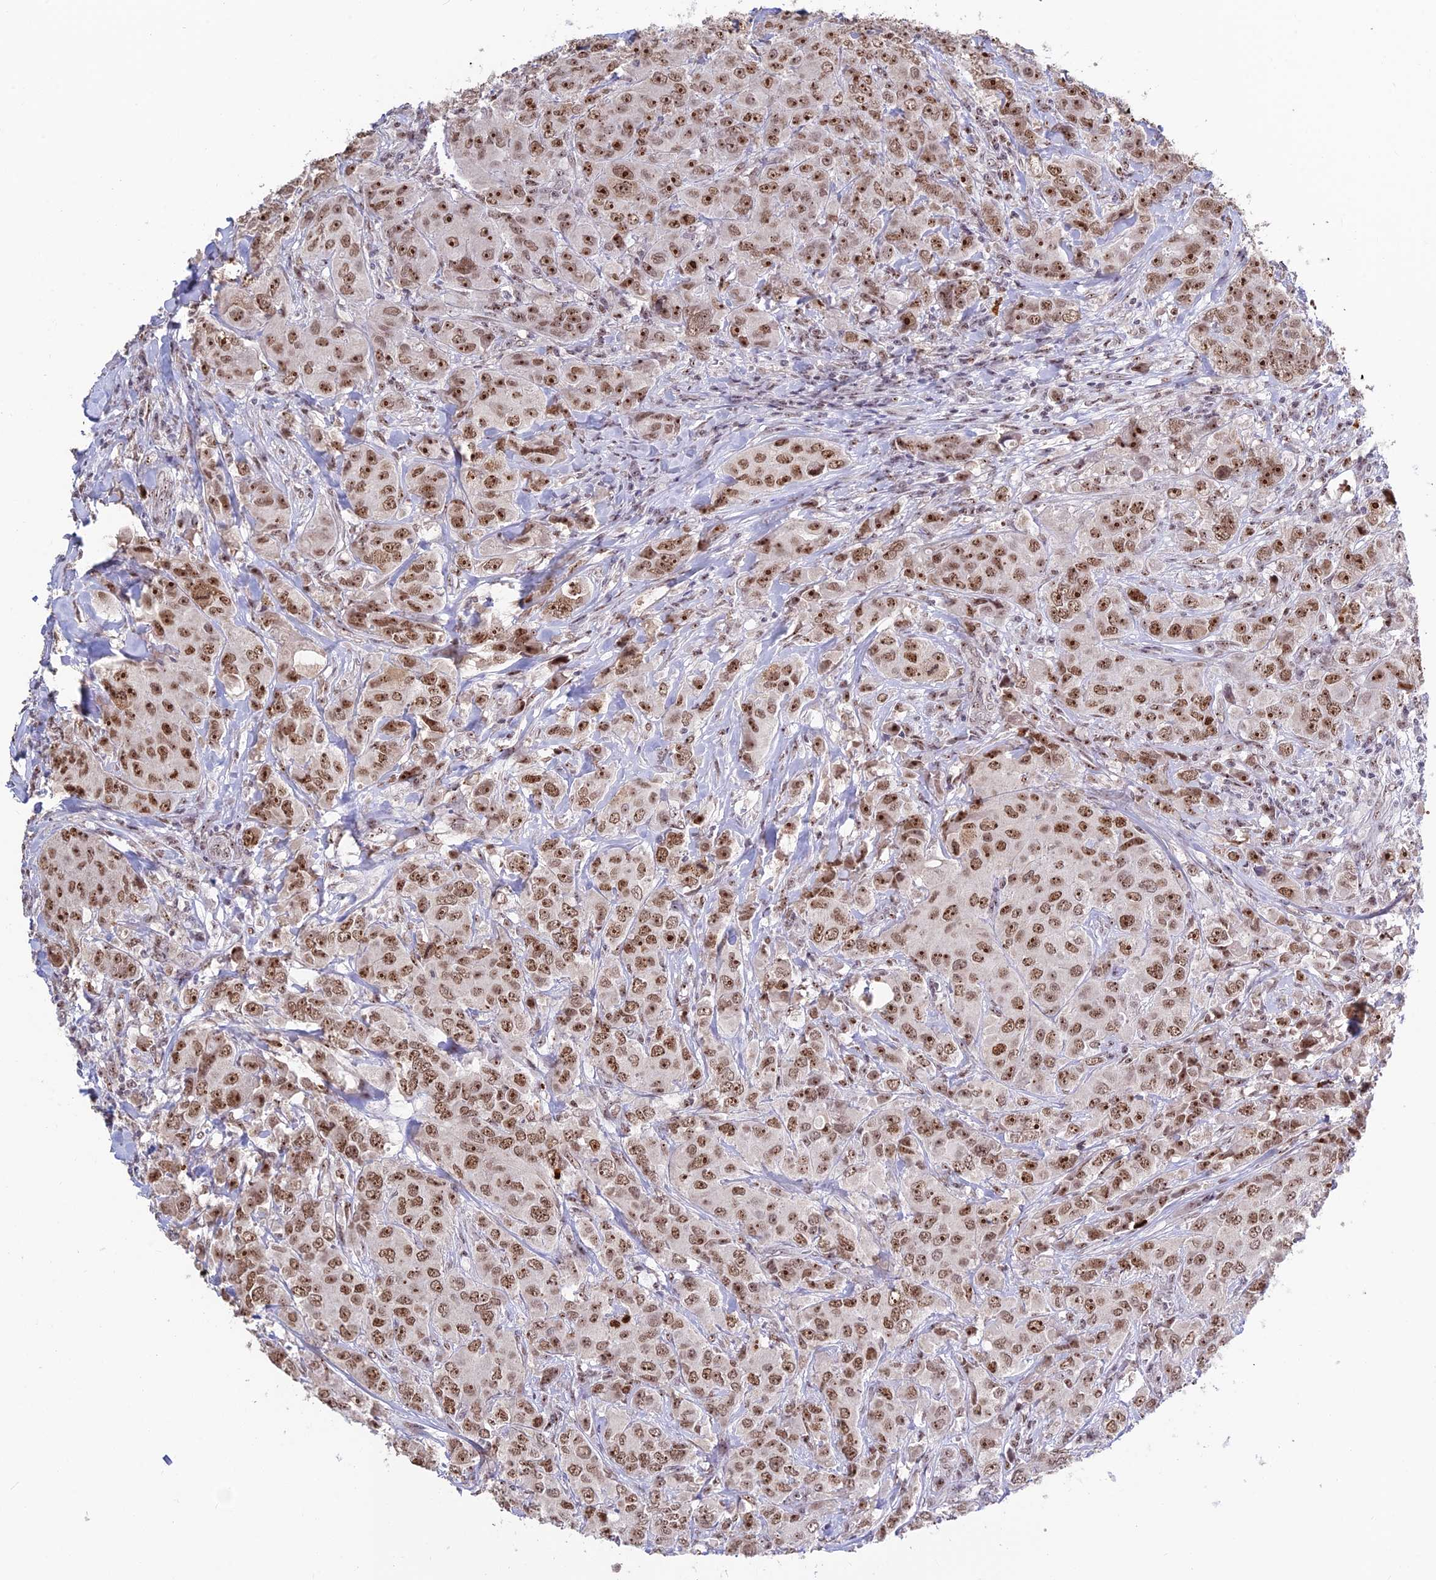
{"staining": {"intensity": "strong", "quantity": ">75%", "location": "nuclear"}, "tissue": "breast cancer", "cell_type": "Tumor cells", "image_type": "cancer", "snomed": [{"axis": "morphology", "description": "Duct carcinoma"}, {"axis": "topography", "description": "Breast"}], "caption": "Immunohistochemical staining of breast cancer demonstrates high levels of strong nuclear protein staining in approximately >75% of tumor cells. (IHC, brightfield microscopy, high magnification).", "gene": "POLR1G", "patient": {"sex": "female", "age": 43}}